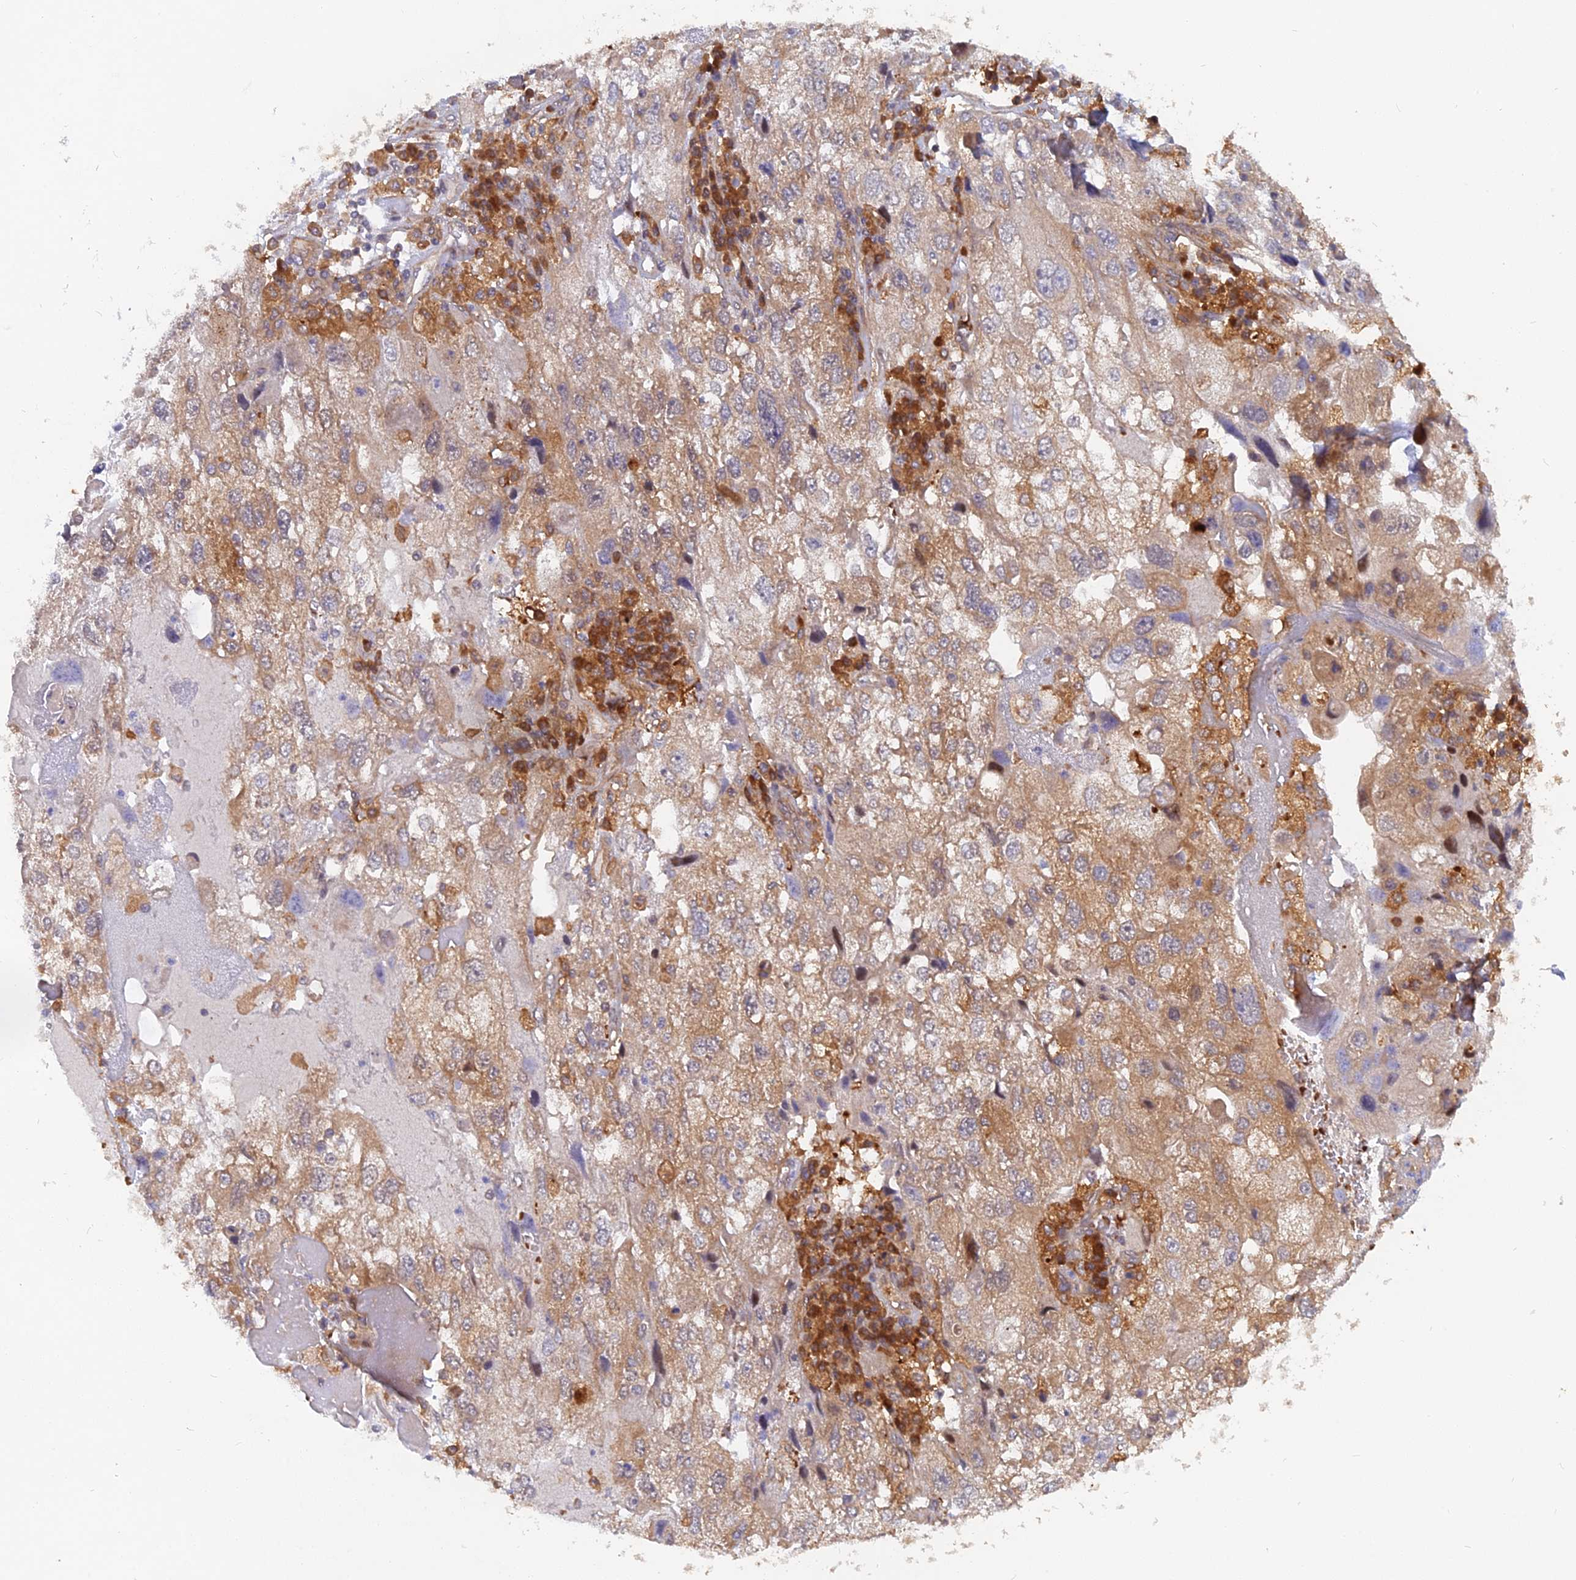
{"staining": {"intensity": "moderate", "quantity": "25%-75%", "location": "cytoplasmic/membranous"}, "tissue": "endometrial cancer", "cell_type": "Tumor cells", "image_type": "cancer", "snomed": [{"axis": "morphology", "description": "Adenocarcinoma, NOS"}, {"axis": "topography", "description": "Endometrium"}], "caption": "This histopathology image exhibits IHC staining of adenocarcinoma (endometrial), with medium moderate cytoplasmic/membranous staining in approximately 25%-75% of tumor cells.", "gene": "ARL2BP", "patient": {"sex": "female", "age": 49}}